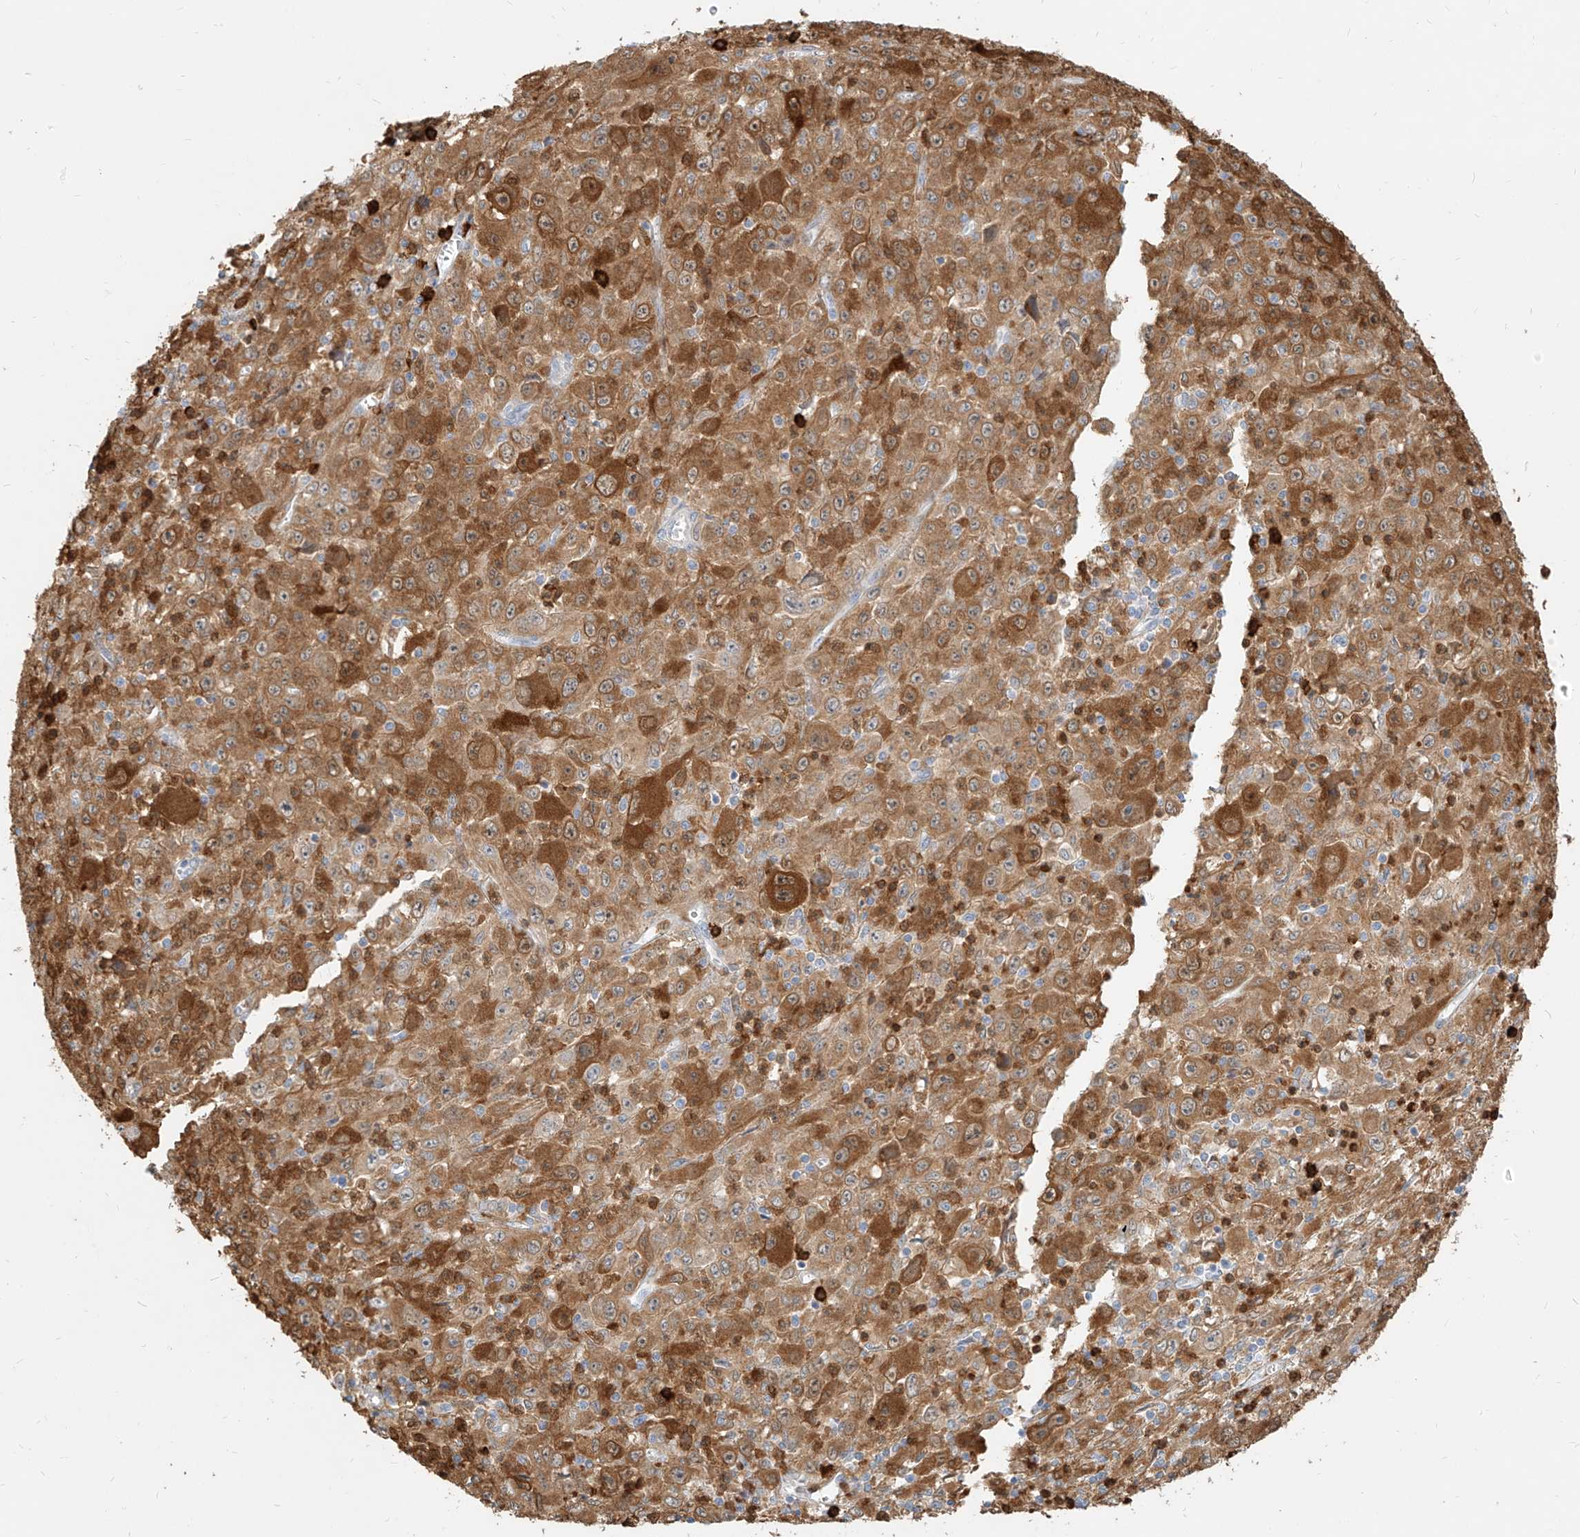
{"staining": {"intensity": "moderate", "quantity": ">75%", "location": "cytoplasmic/membranous"}, "tissue": "melanoma", "cell_type": "Tumor cells", "image_type": "cancer", "snomed": [{"axis": "morphology", "description": "Malignant melanoma, Metastatic site"}, {"axis": "topography", "description": "Skin"}], "caption": "An IHC histopathology image of tumor tissue is shown. Protein staining in brown shows moderate cytoplasmic/membranous positivity in melanoma within tumor cells. The staining was performed using DAB to visualize the protein expression in brown, while the nuclei were stained in blue with hematoxylin (Magnification: 20x).", "gene": "PGD", "patient": {"sex": "female", "age": 56}}